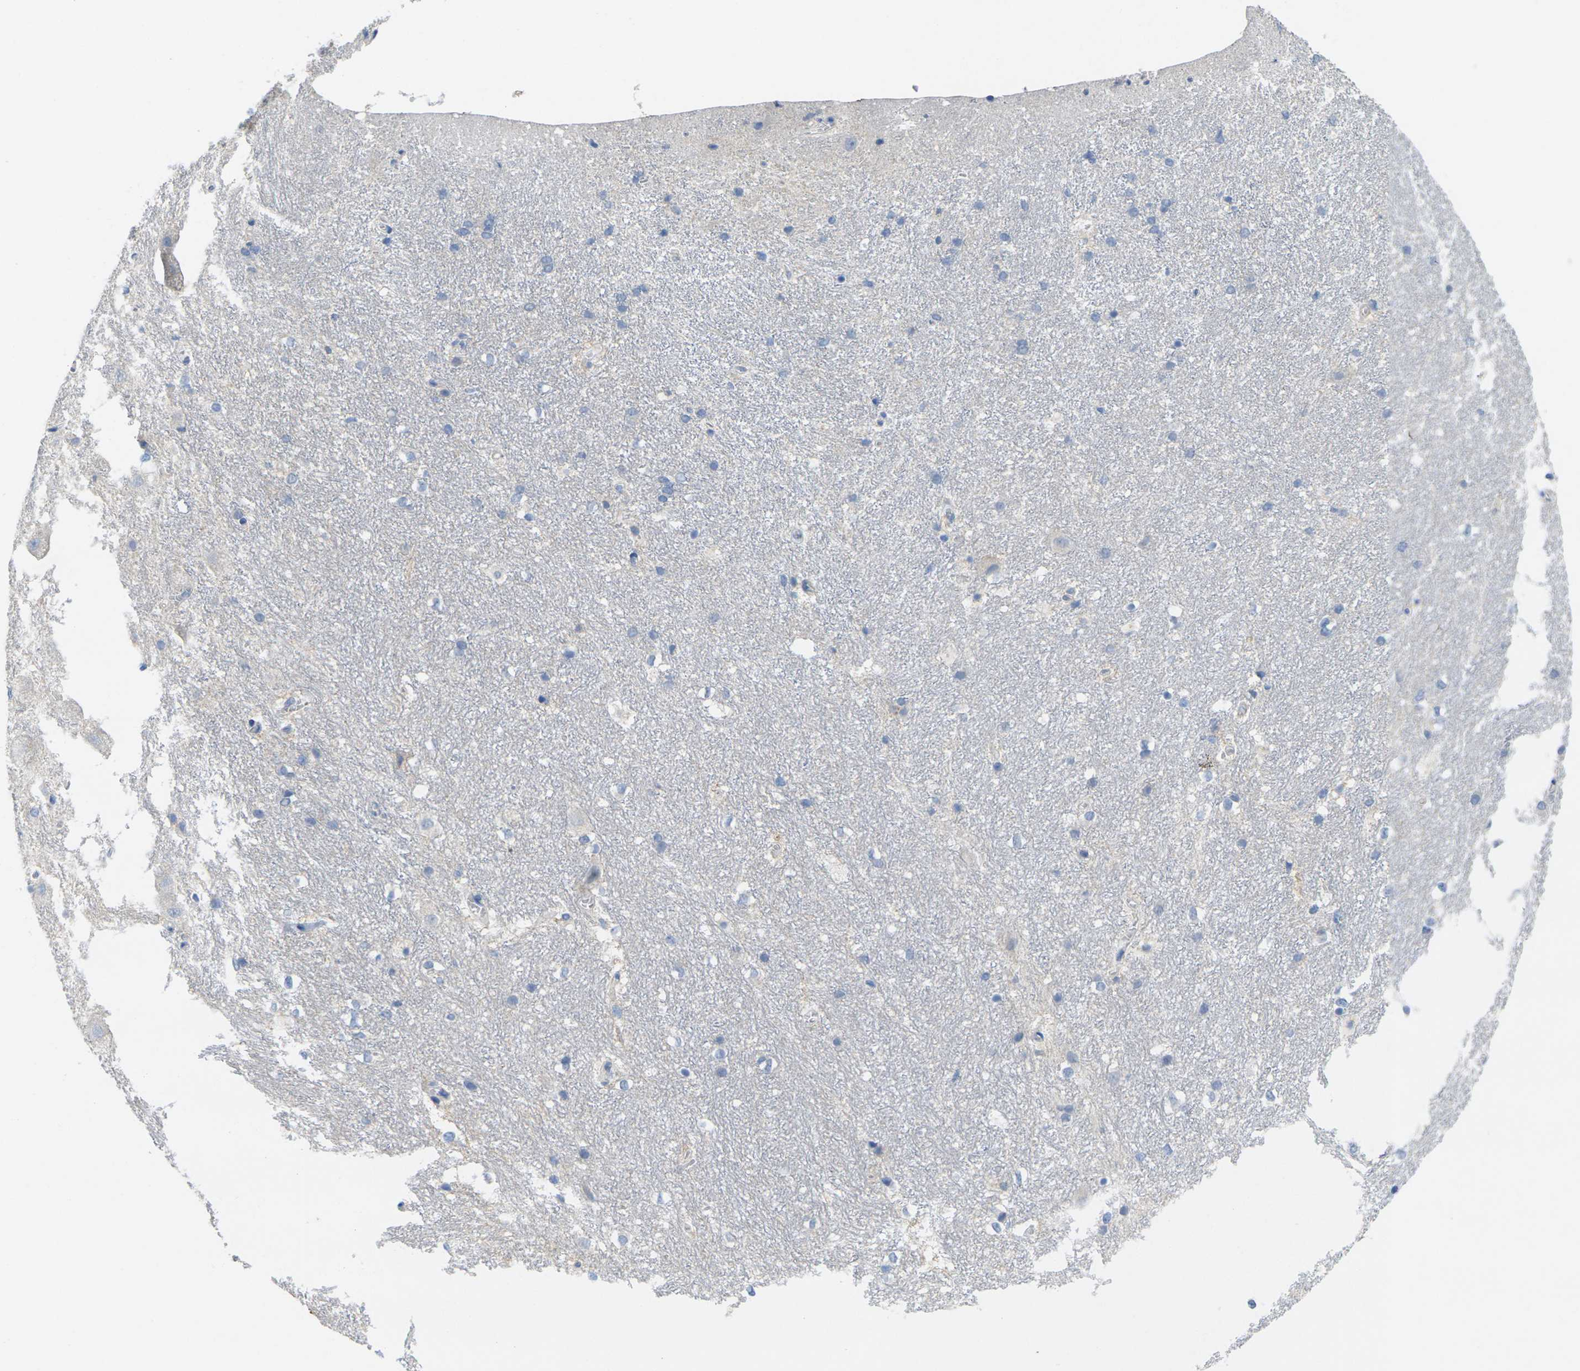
{"staining": {"intensity": "negative", "quantity": "none", "location": "none"}, "tissue": "hippocampus", "cell_type": "Glial cells", "image_type": "normal", "snomed": [{"axis": "morphology", "description": "Normal tissue, NOS"}, {"axis": "topography", "description": "Hippocampus"}], "caption": "Hippocampus stained for a protein using immunohistochemistry (IHC) demonstrates no staining glial cells.", "gene": "TNNI3", "patient": {"sex": "female", "age": 19}}